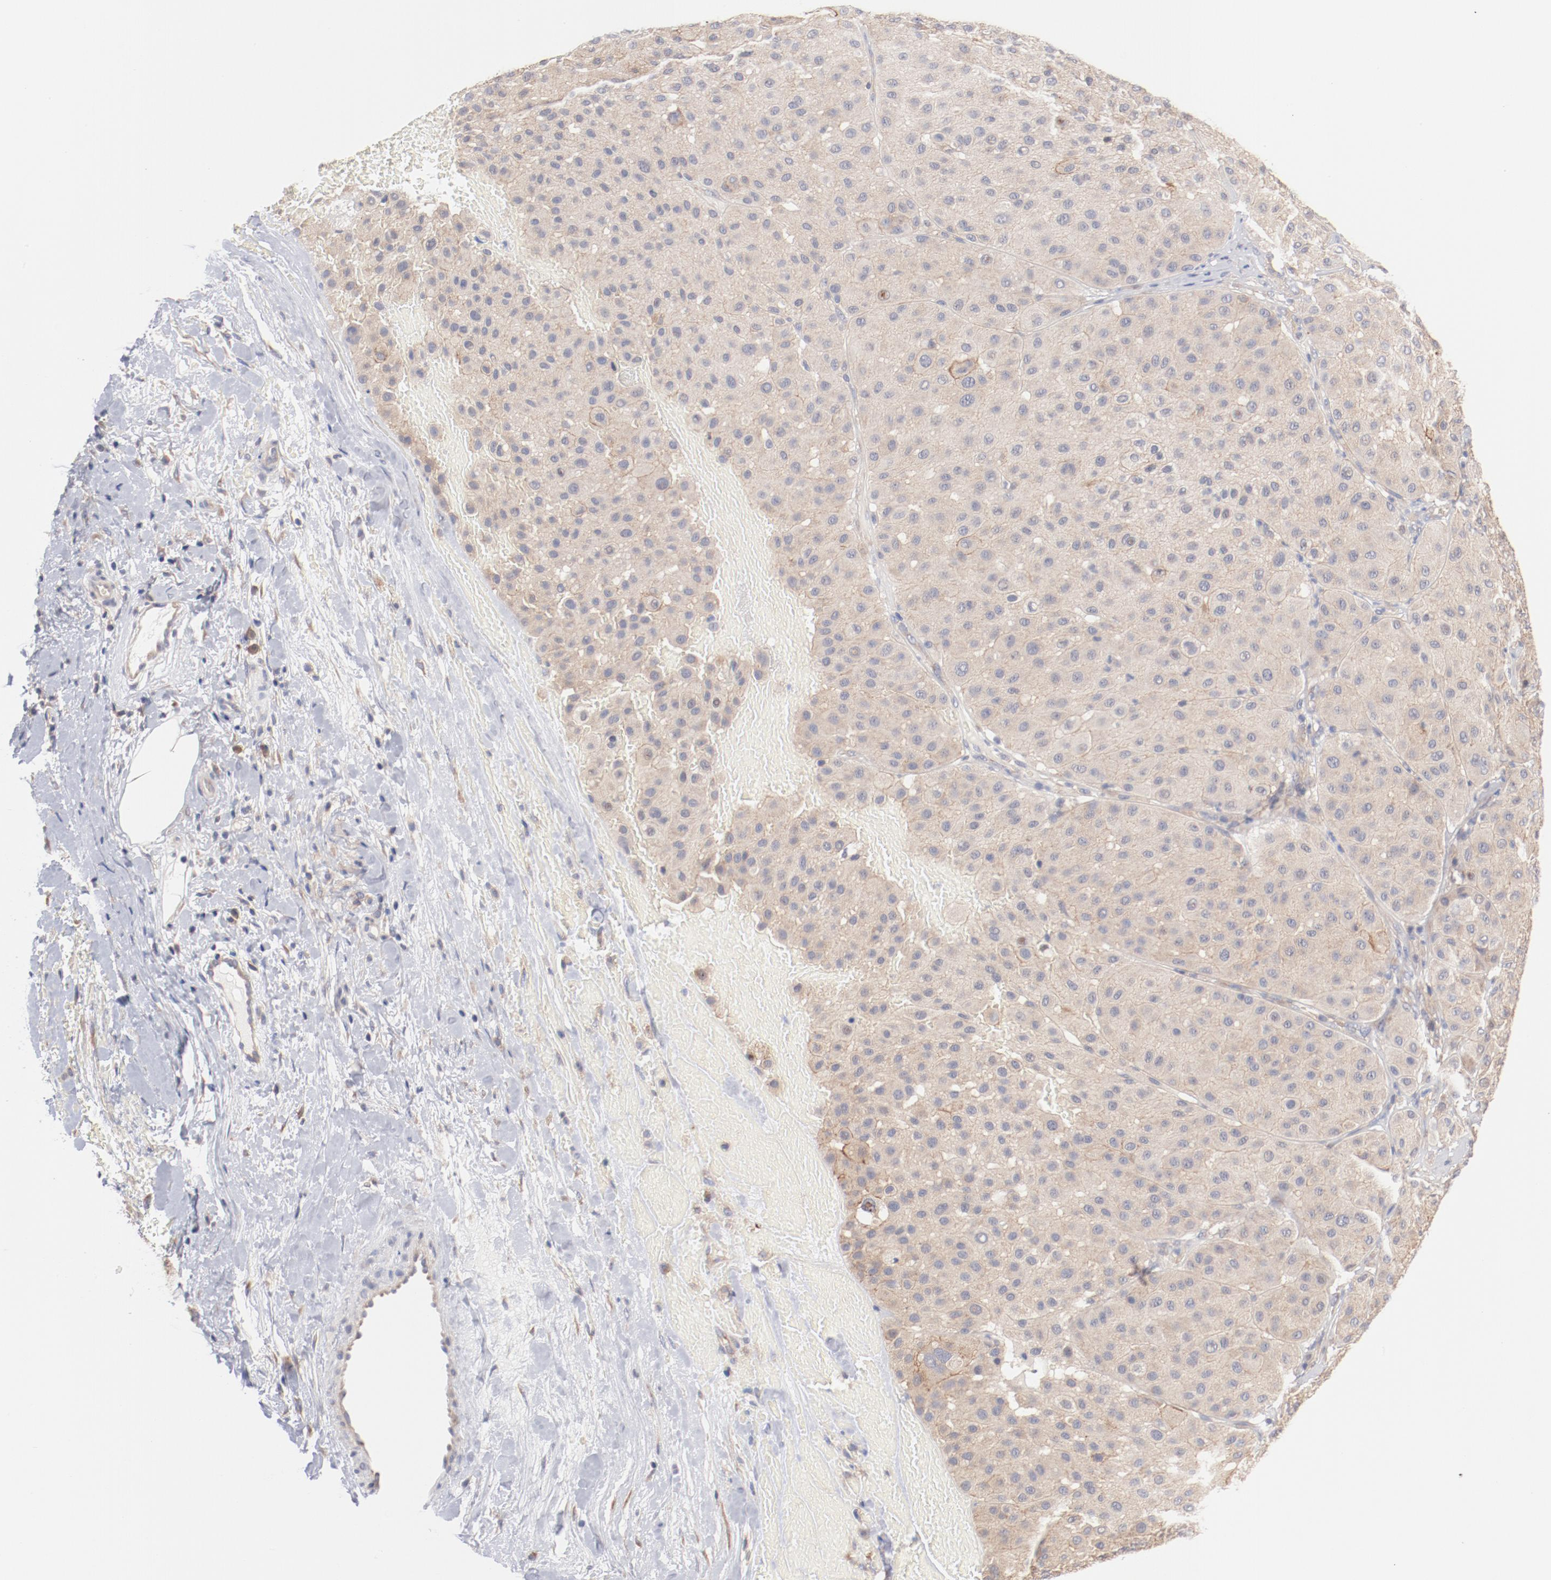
{"staining": {"intensity": "weak", "quantity": "<25%", "location": "cytoplasmic/membranous"}, "tissue": "melanoma", "cell_type": "Tumor cells", "image_type": "cancer", "snomed": [{"axis": "morphology", "description": "Normal tissue, NOS"}, {"axis": "morphology", "description": "Malignant melanoma, Metastatic site"}, {"axis": "topography", "description": "Skin"}], "caption": "This is an immunohistochemistry micrograph of malignant melanoma (metastatic site). There is no staining in tumor cells.", "gene": "SETD3", "patient": {"sex": "male", "age": 41}}